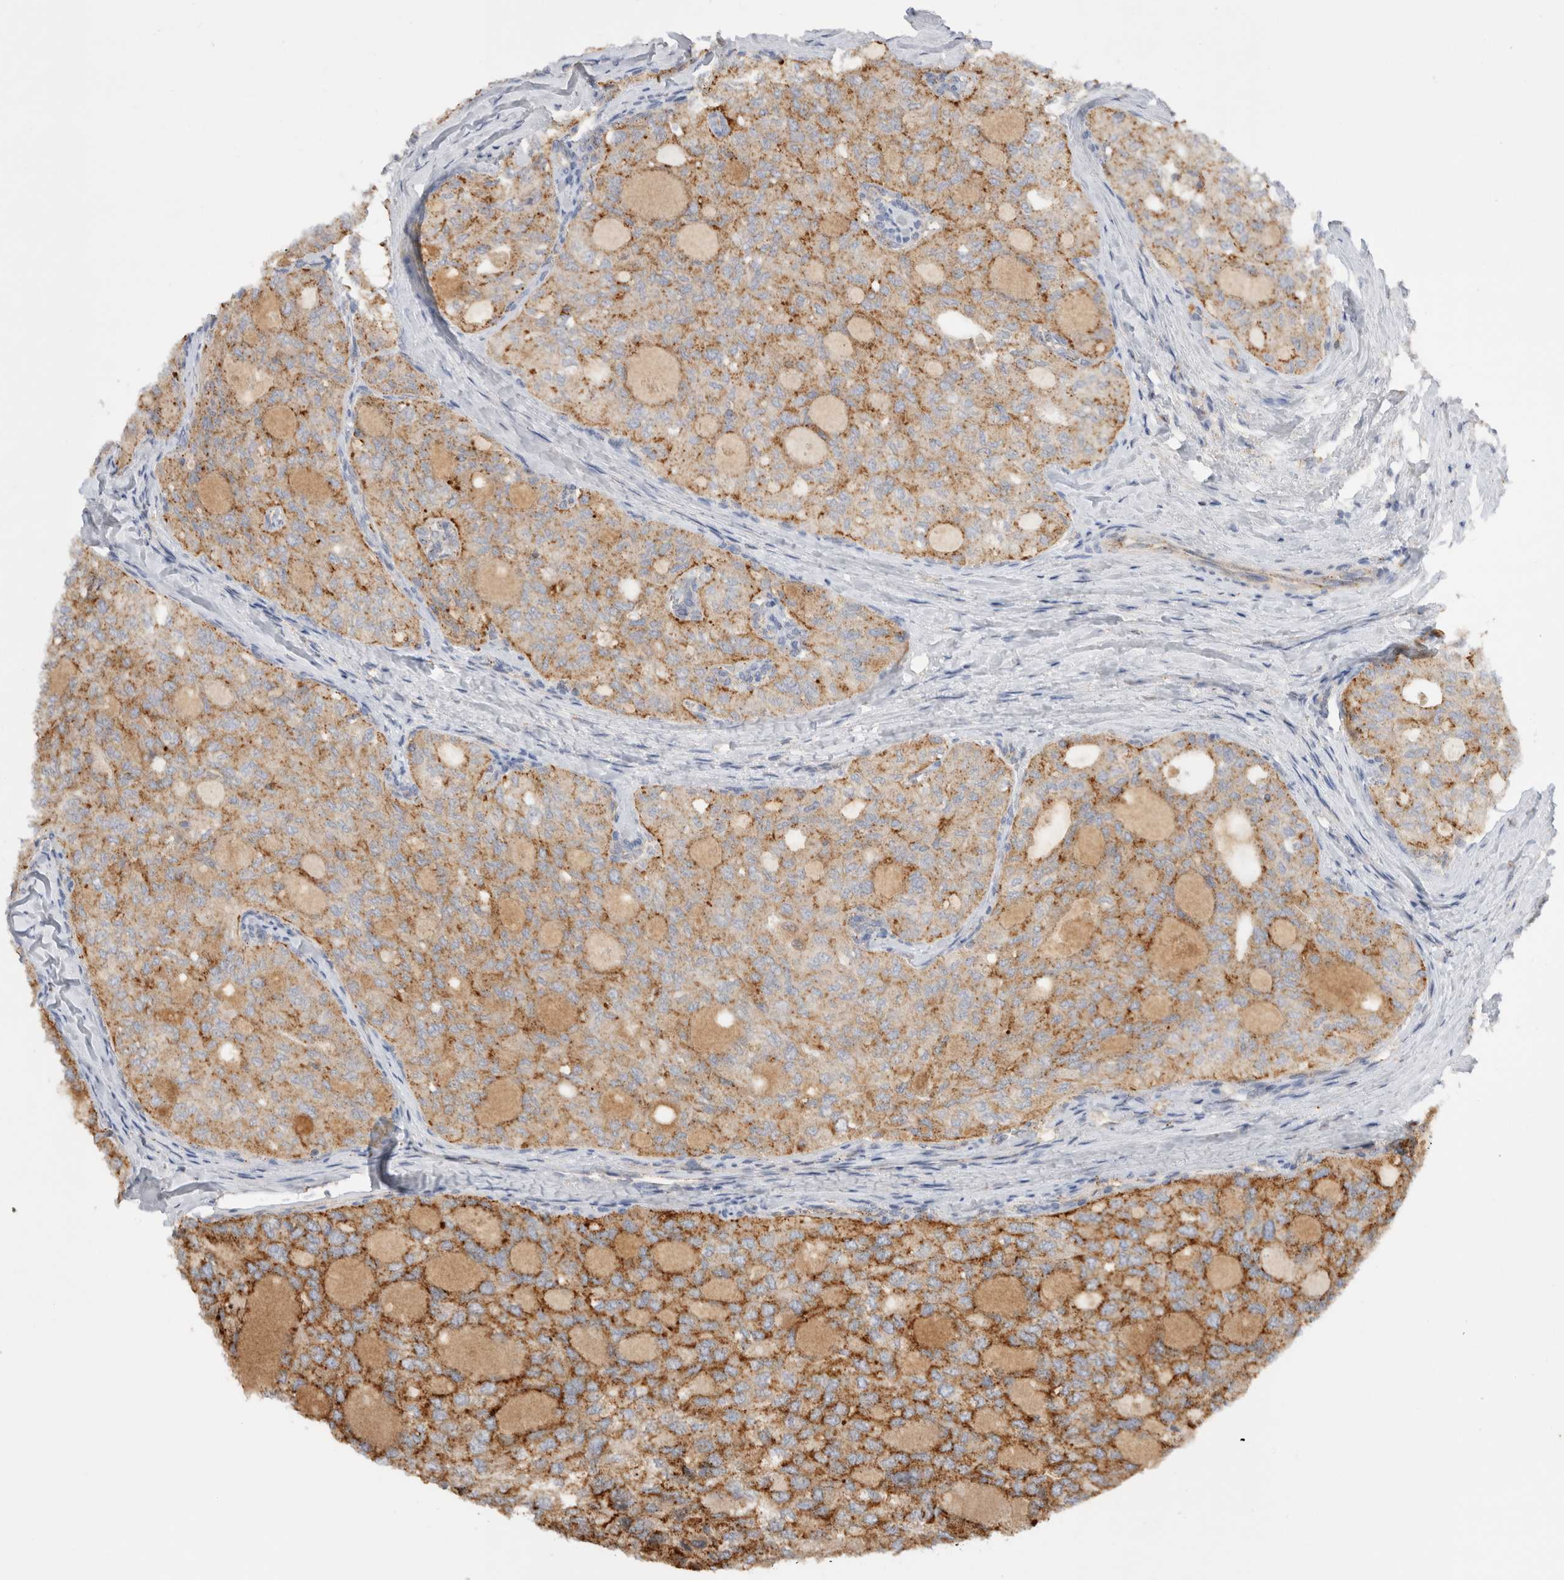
{"staining": {"intensity": "moderate", "quantity": ">75%", "location": "cytoplasmic/membranous"}, "tissue": "thyroid cancer", "cell_type": "Tumor cells", "image_type": "cancer", "snomed": [{"axis": "morphology", "description": "Follicular adenoma carcinoma, NOS"}, {"axis": "topography", "description": "Thyroid gland"}], "caption": "A micrograph of thyroid cancer (follicular adenoma carcinoma) stained for a protein shows moderate cytoplasmic/membranous brown staining in tumor cells.", "gene": "GNS", "patient": {"sex": "male", "age": 75}}